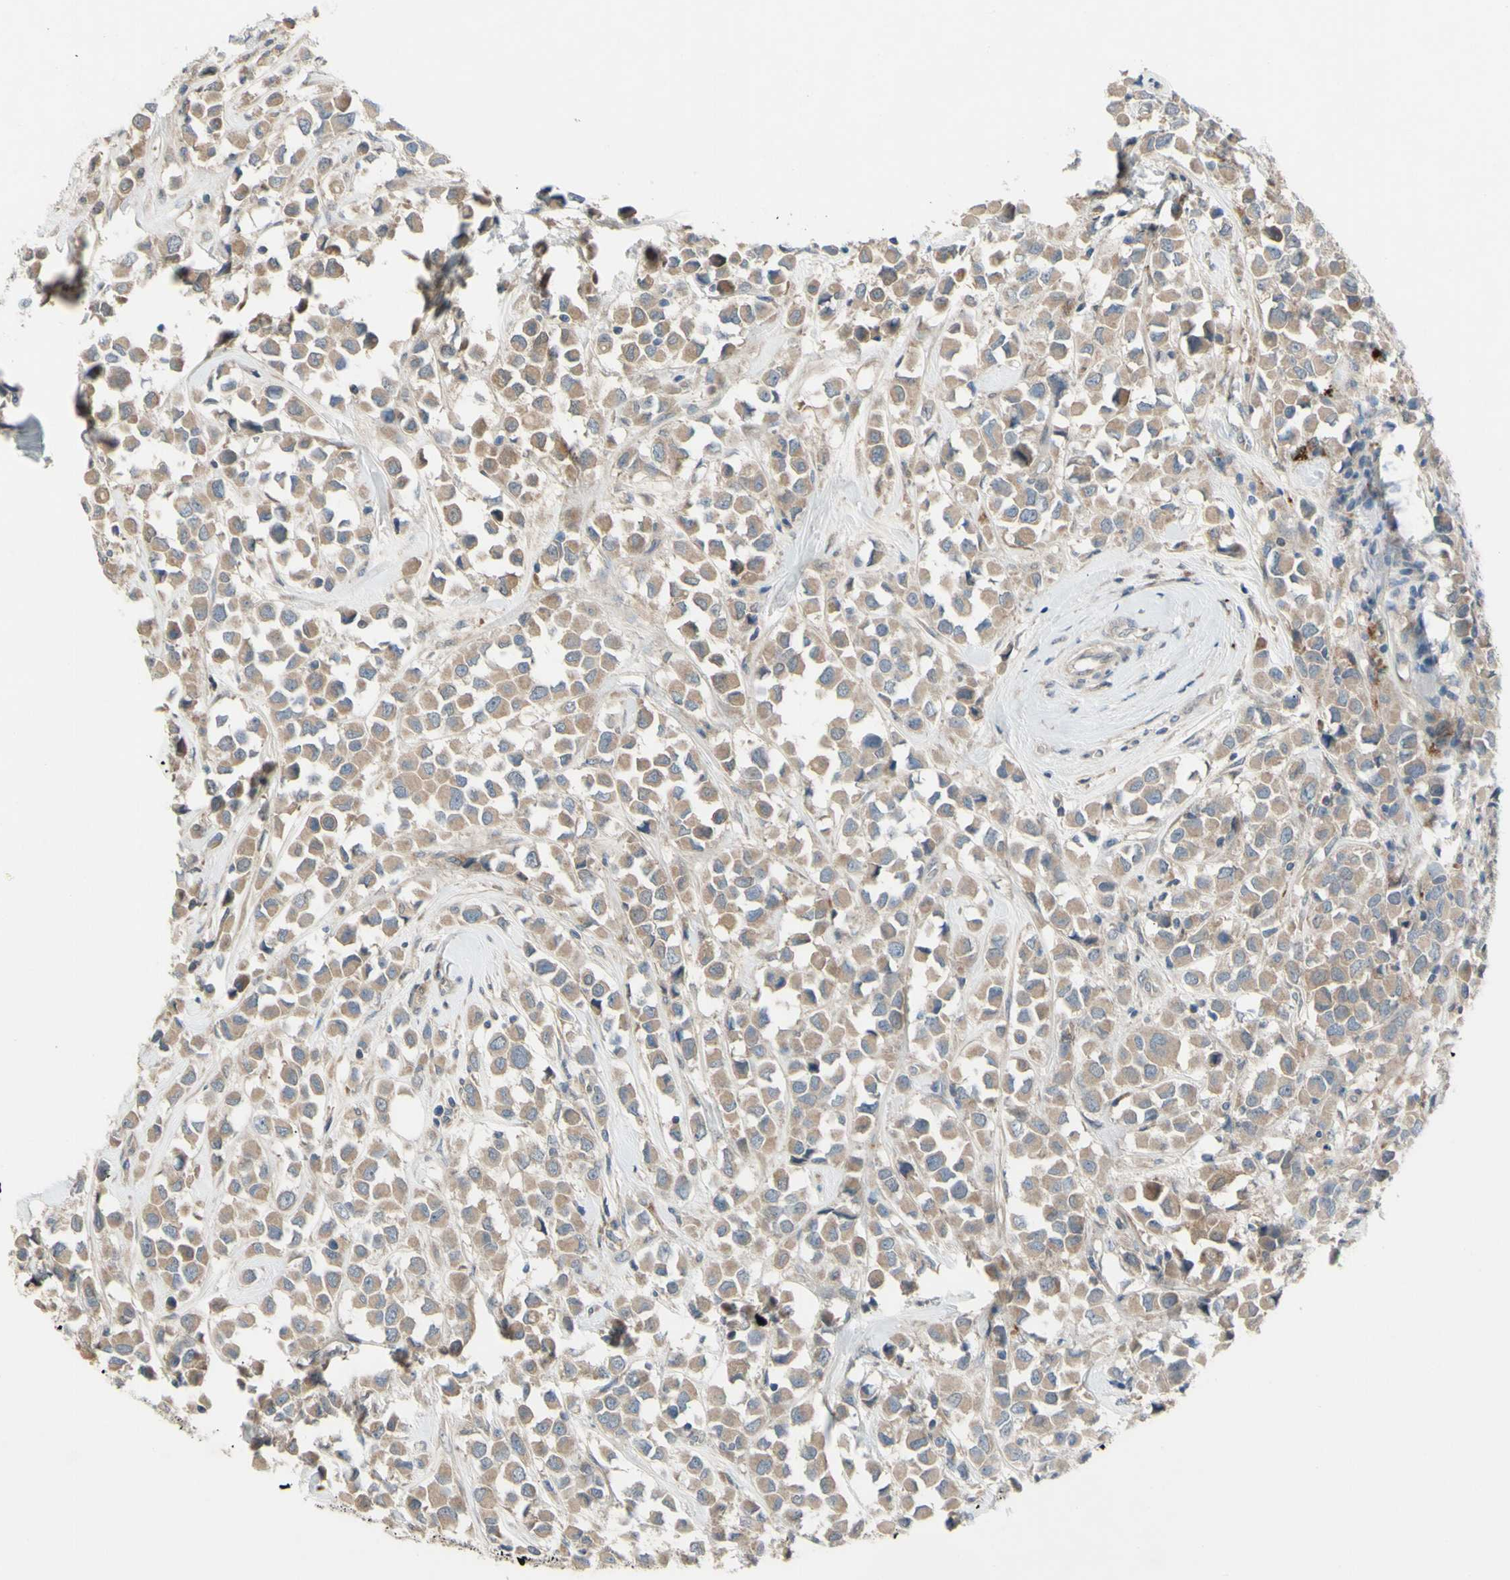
{"staining": {"intensity": "weak", "quantity": ">75%", "location": "cytoplasmic/membranous"}, "tissue": "breast cancer", "cell_type": "Tumor cells", "image_type": "cancer", "snomed": [{"axis": "morphology", "description": "Duct carcinoma"}, {"axis": "topography", "description": "Breast"}], "caption": "Immunohistochemical staining of breast infiltrating ductal carcinoma reveals low levels of weak cytoplasmic/membranous positivity in approximately >75% of tumor cells.", "gene": "AFP", "patient": {"sex": "female", "age": 61}}